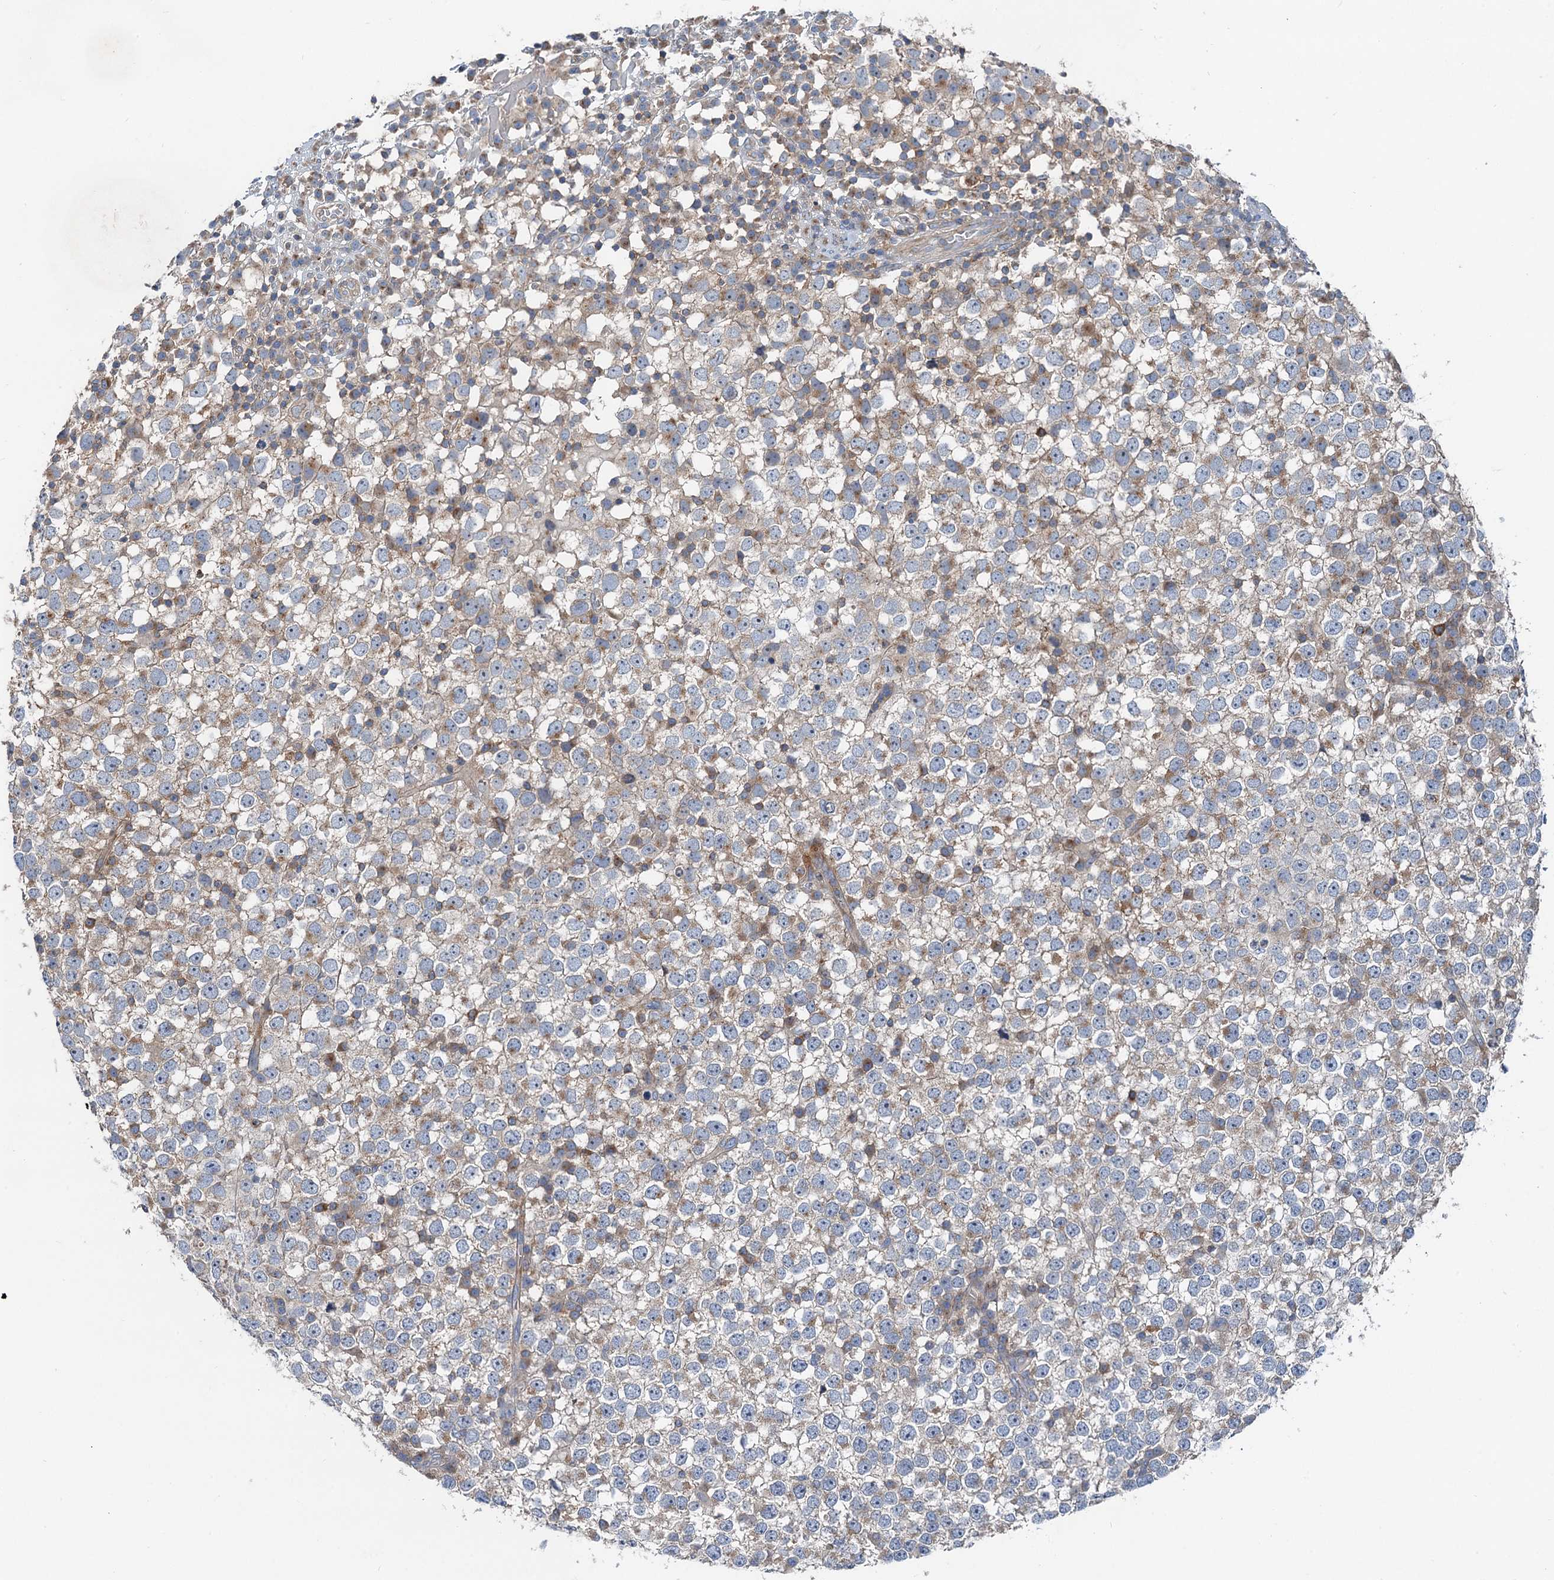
{"staining": {"intensity": "moderate", "quantity": "<25%", "location": "cytoplasmic/membranous"}, "tissue": "testis cancer", "cell_type": "Tumor cells", "image_type": "cancer", "snomed": [{"axis": "morphology", "description": "Seminoma, NOS"}, {"axis": "topography", "description": "Testis"}], "caption": "Immunohistochemistry (DAB) staining of human seminoma (testis) demonstrates moderate cytoplasmic/membranous protein expression in approximately <25% of tumor cells.", "gene": "ANKRD26", "patient": {"sex": "male", "age": 65}}